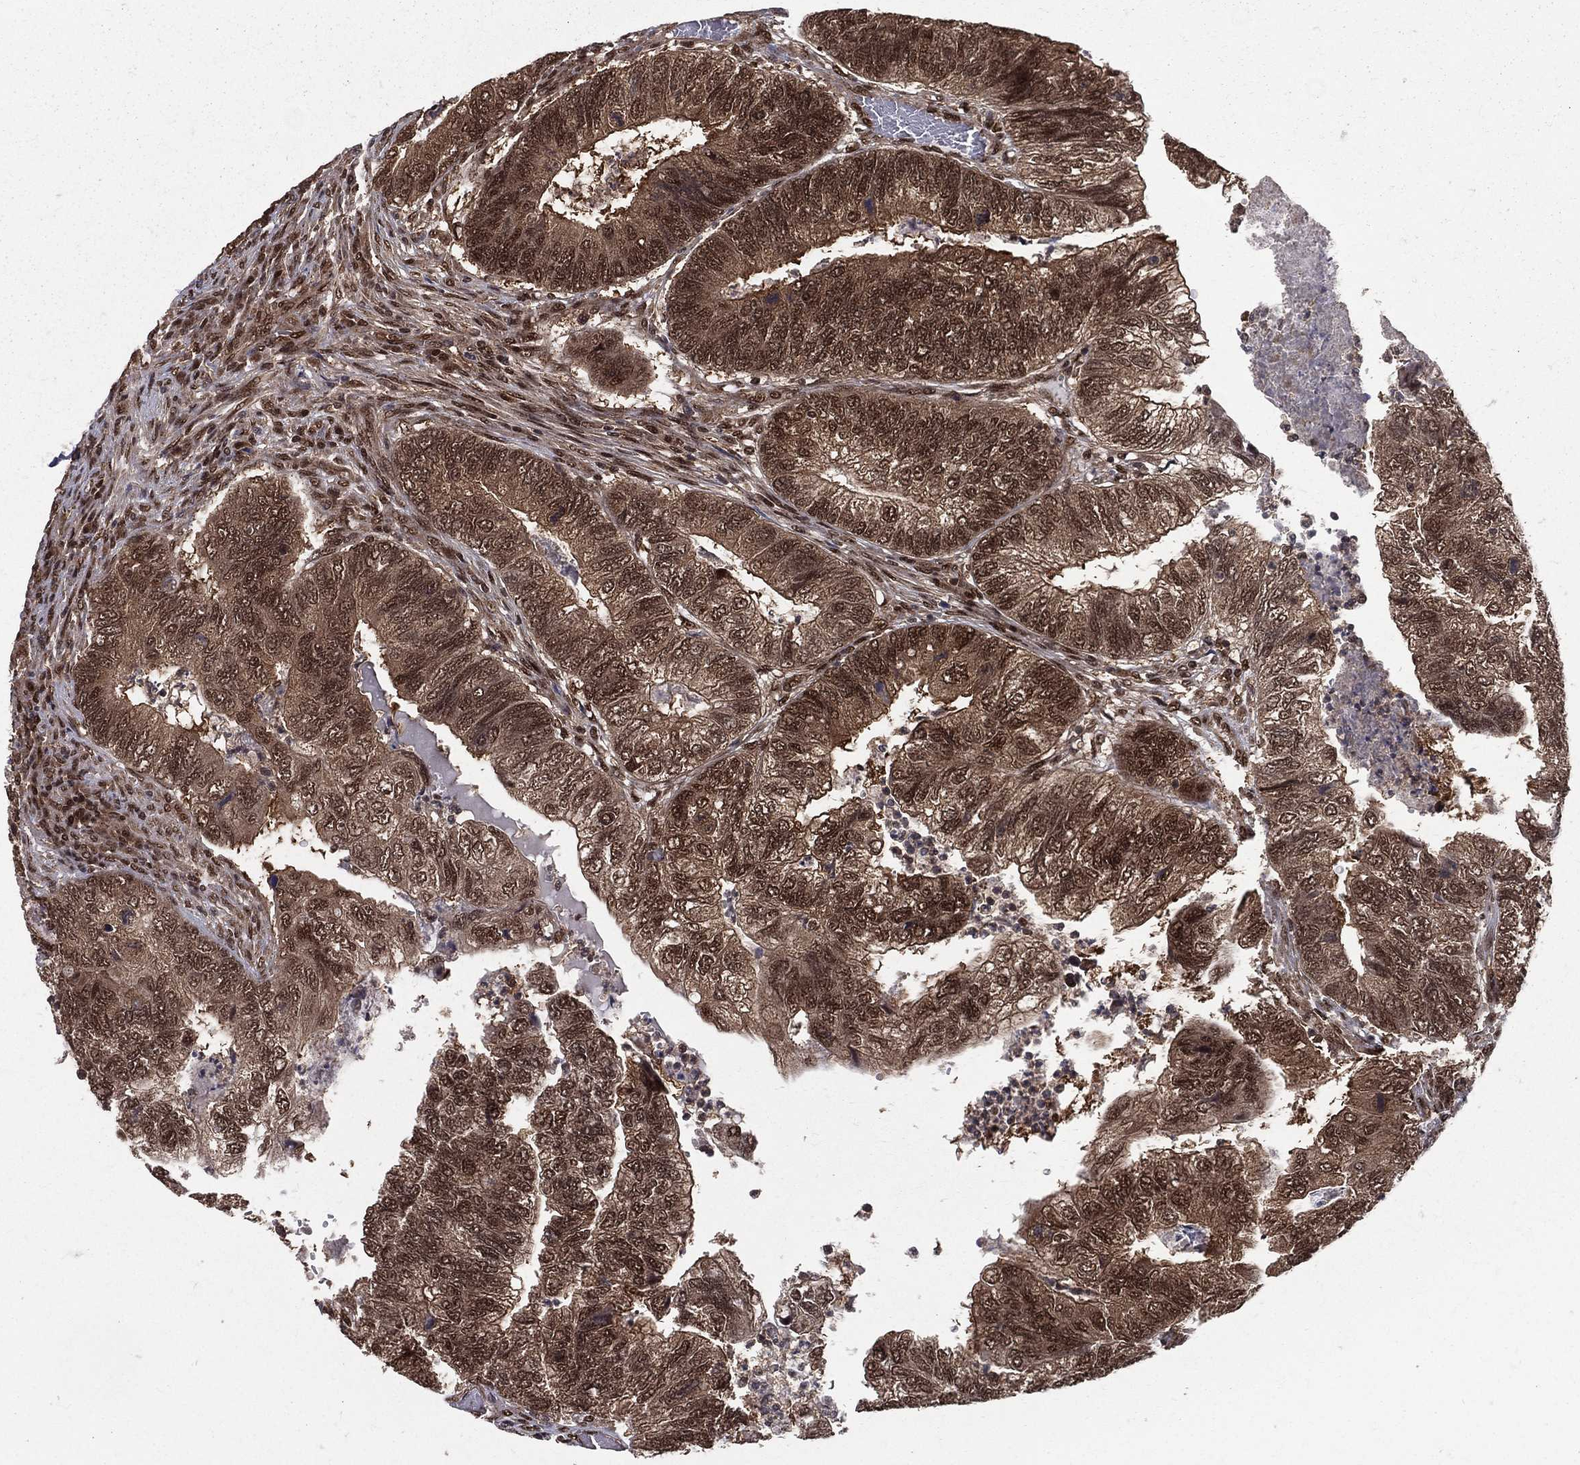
{"staining": {"intensity": "moderate", "quantity": ">75%", "location": "cytoplasmic/membranous,nuclear"}, "tissue": "colorectal cancer", "cell_type": "Tumor cells", "image_type": "cancer", "snomed": [{"axis": "morphology", "description": "Adenocarcinoma, NOS"}, {"axis": "topography", "description": "Colon"}], "caption": "Immunohistochemistry (IHC) micrograph of colorectal cancer stained for a protein (brown), which shows medium levels of moderate cytoplasmic/membranous and nuclear staining in about >75% of tumor cells.", "gene": "COPS4", "patient": {"sex": "female", "age": 67}}